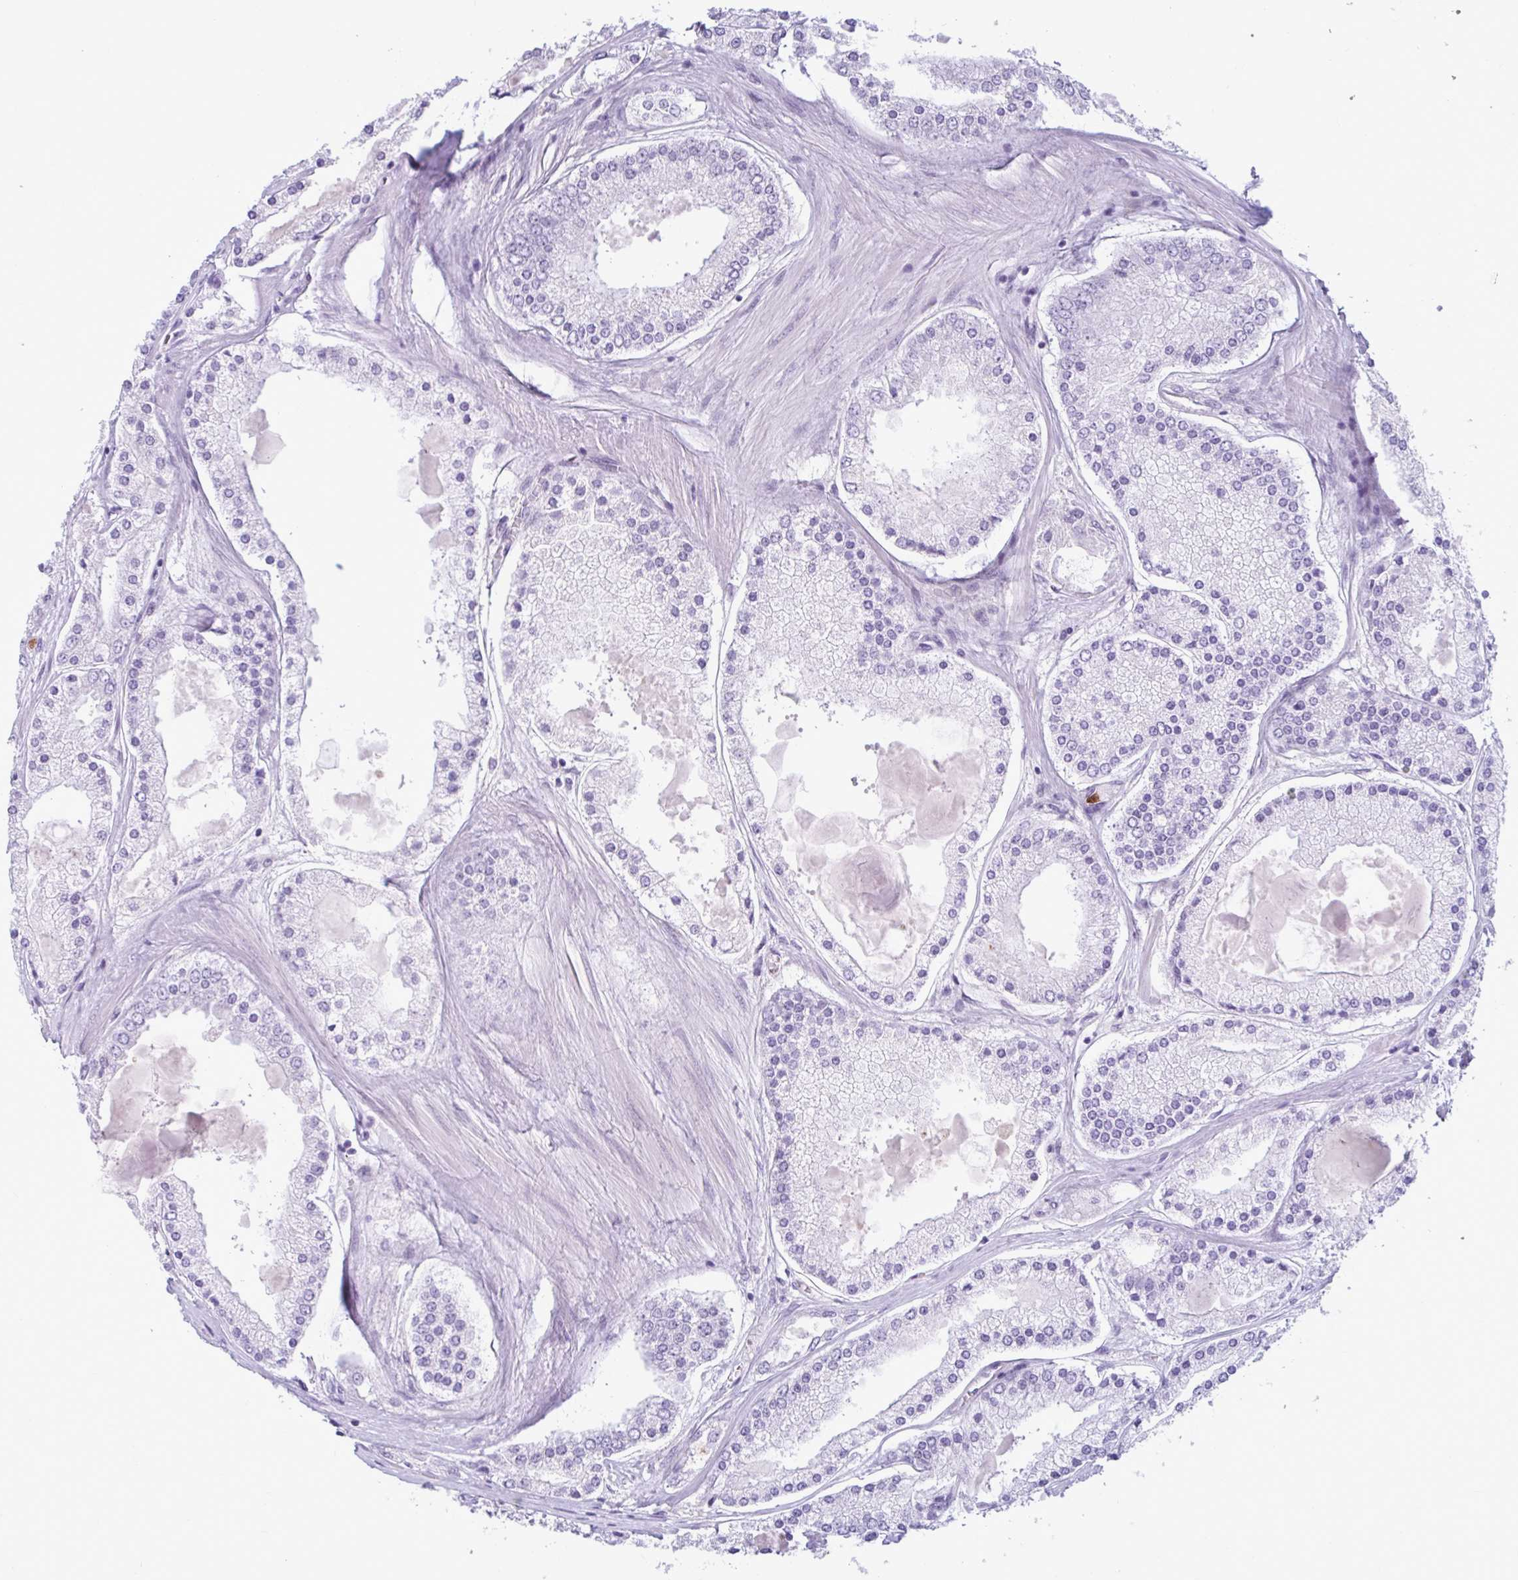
{"staining": {"intensity": "negative", "quantity": "none", "location": "none"}, "tissue": "prostate cancer", "cell_type": "Tumor cells", "image_type": "cancer", "snomed": [{"axis": "morphology", "description": "Adenocarcinoma, High grade"}, {"axis": "topography", "description": "Prostate"}], "caption": "Protein analysis of prostate cancer displays no significant expression in tumor cells.", "gene": "CEP120", "patient": {"sex": "male", "age": 67}}